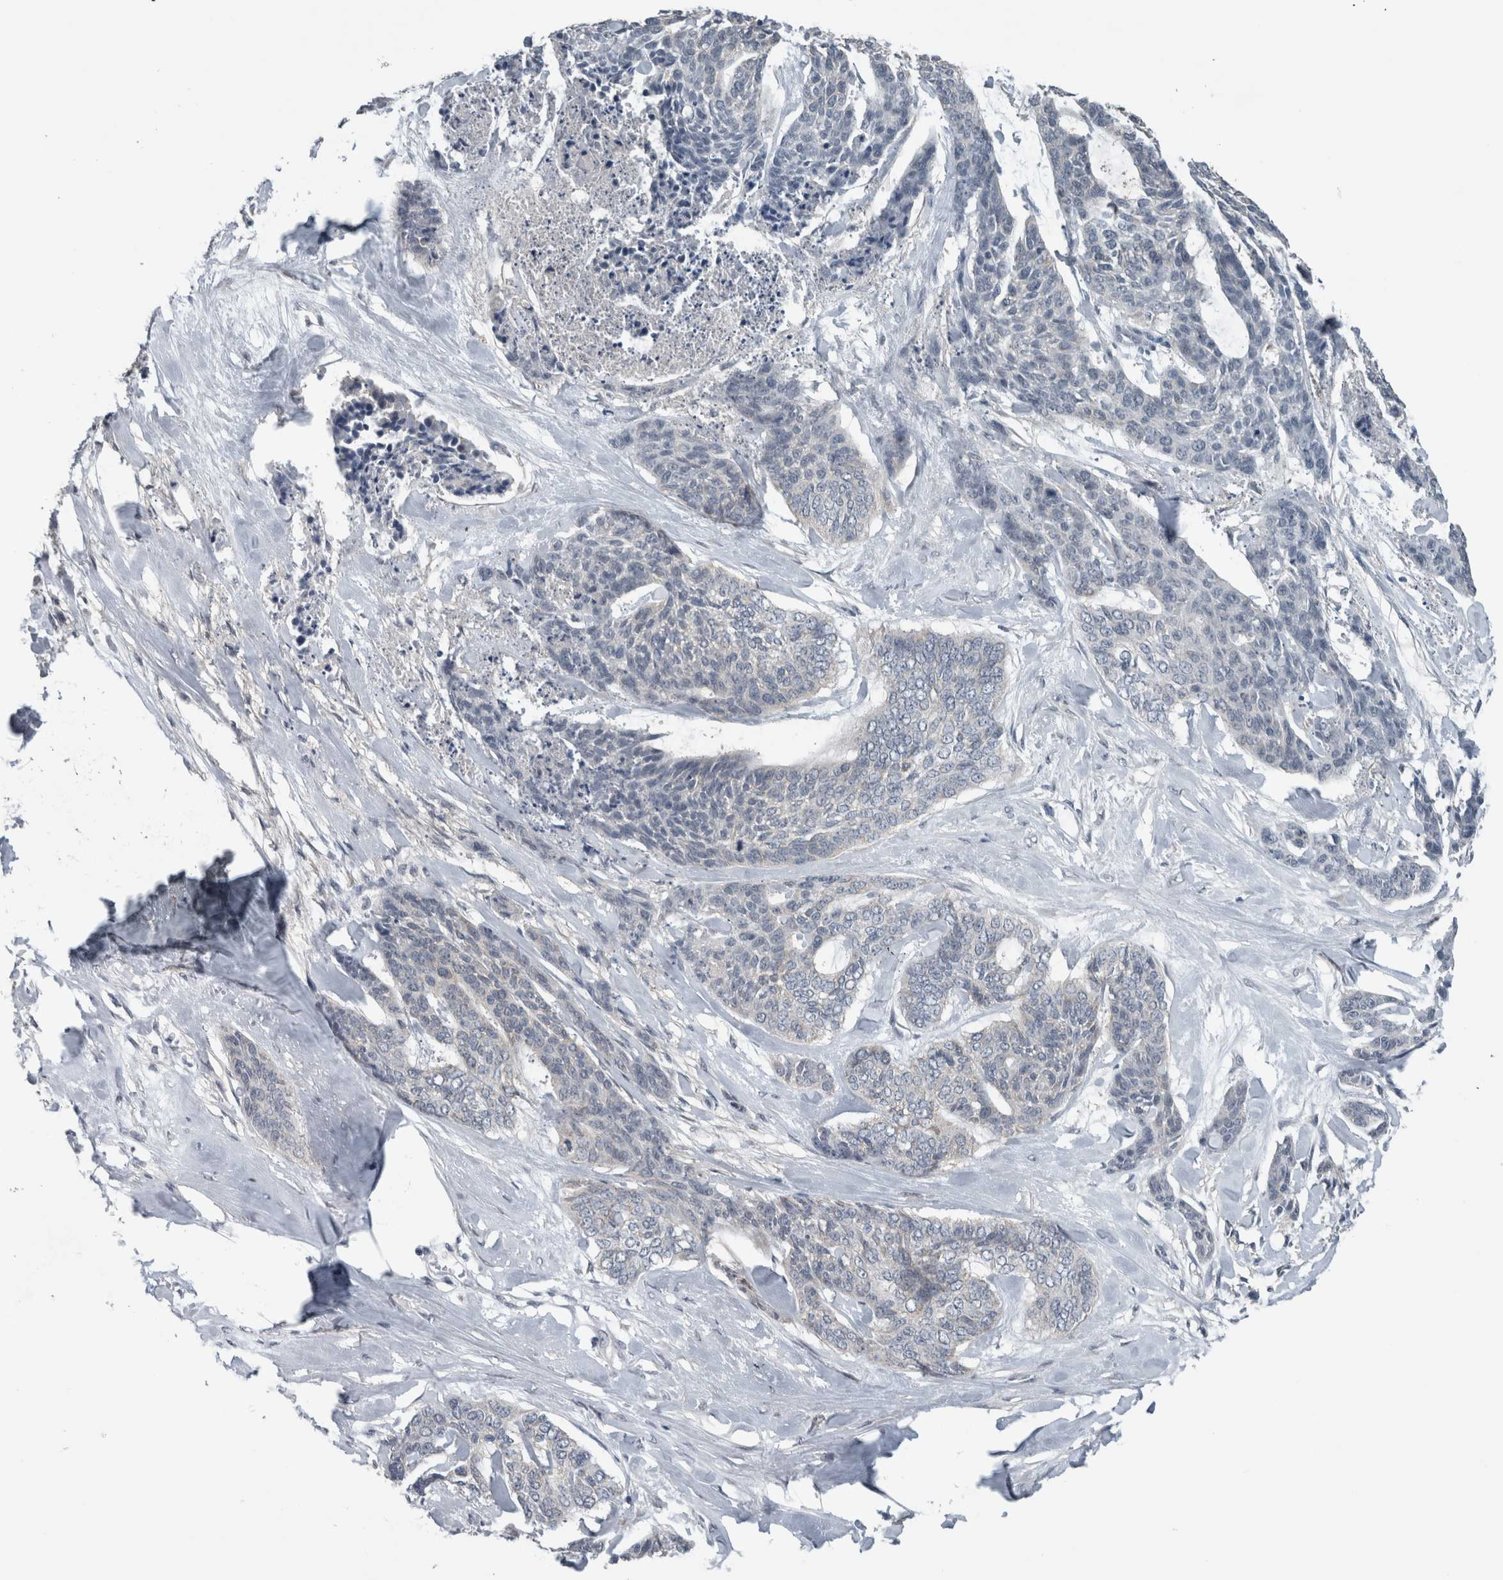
{"staining": {"intensity": "negative", "quantity": "none", "location": "none"}, "tissue": "skin cancer", "cell_type": "Tumor cells", "image_type": "cancer", "snomed": [{"axis": "morphology", "description": "Basal cell carcinoma"}, {"axis": "topography", "description": "Skin"}], "caption": "Immunohistochemical staining of human skin basal cell carcinoma displays no significant staining in tumor cells.", "gene": "ACSF2", "patient": {"sex": "female", "age": 64}}